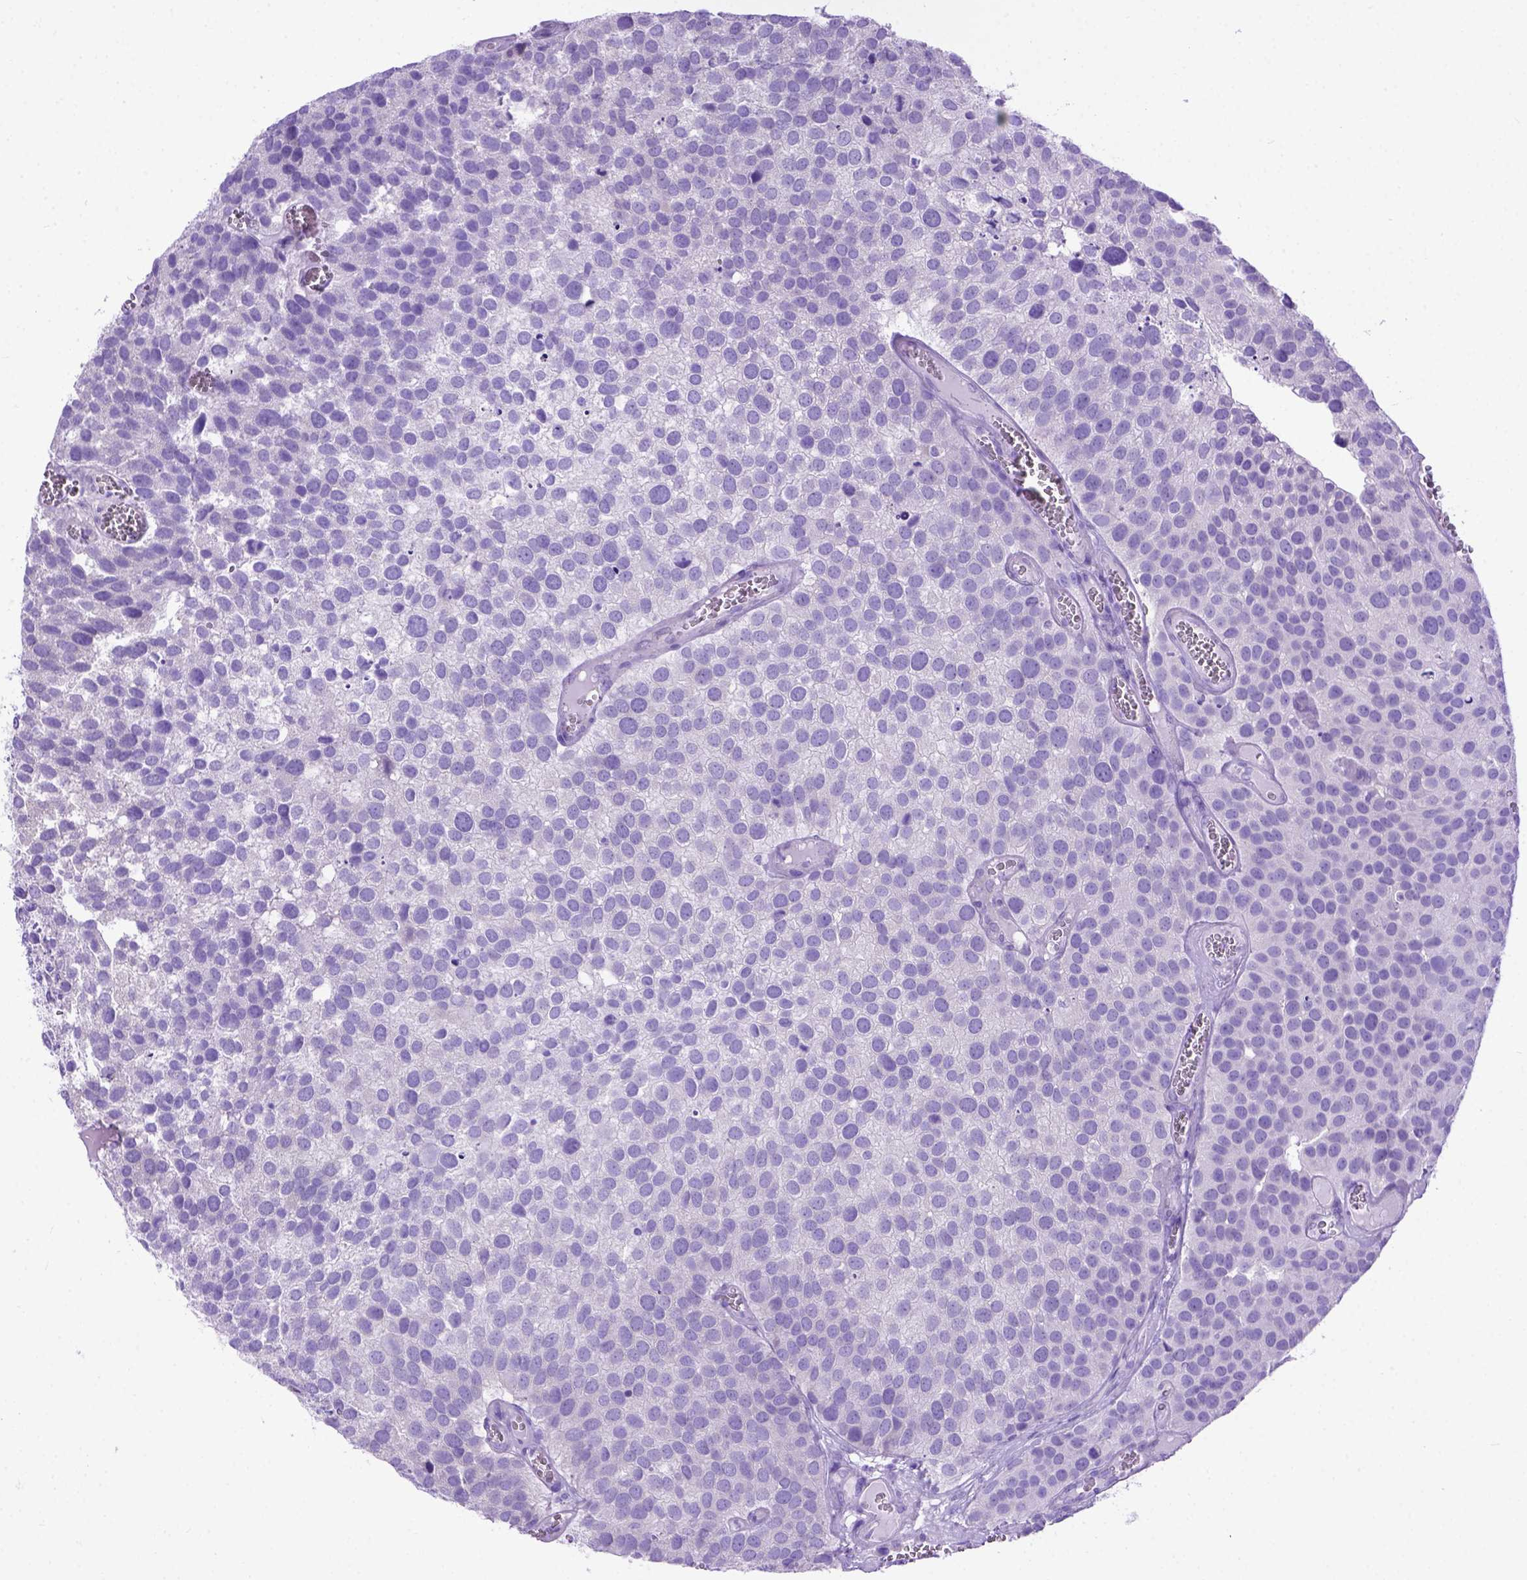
{"staining": {"intensity": "negative", "quantity": "none", "location": "none"}, "tissue": "urothelial cancer", "cell_type": "Tumor cells", "image_type": "cancer", "snomed": [{"axis": "morphology", "description": "Urothelial carcinoma, Low grade"}, {"axis": "topography", "description": "Urinary bladder"}], "caption": "Immunohistochemical staining of human urothelial cancer demonstrates no significant expression in tumor cells.", "gene": "ODAD3", "patient": {"sex": "female", "age": 69}}